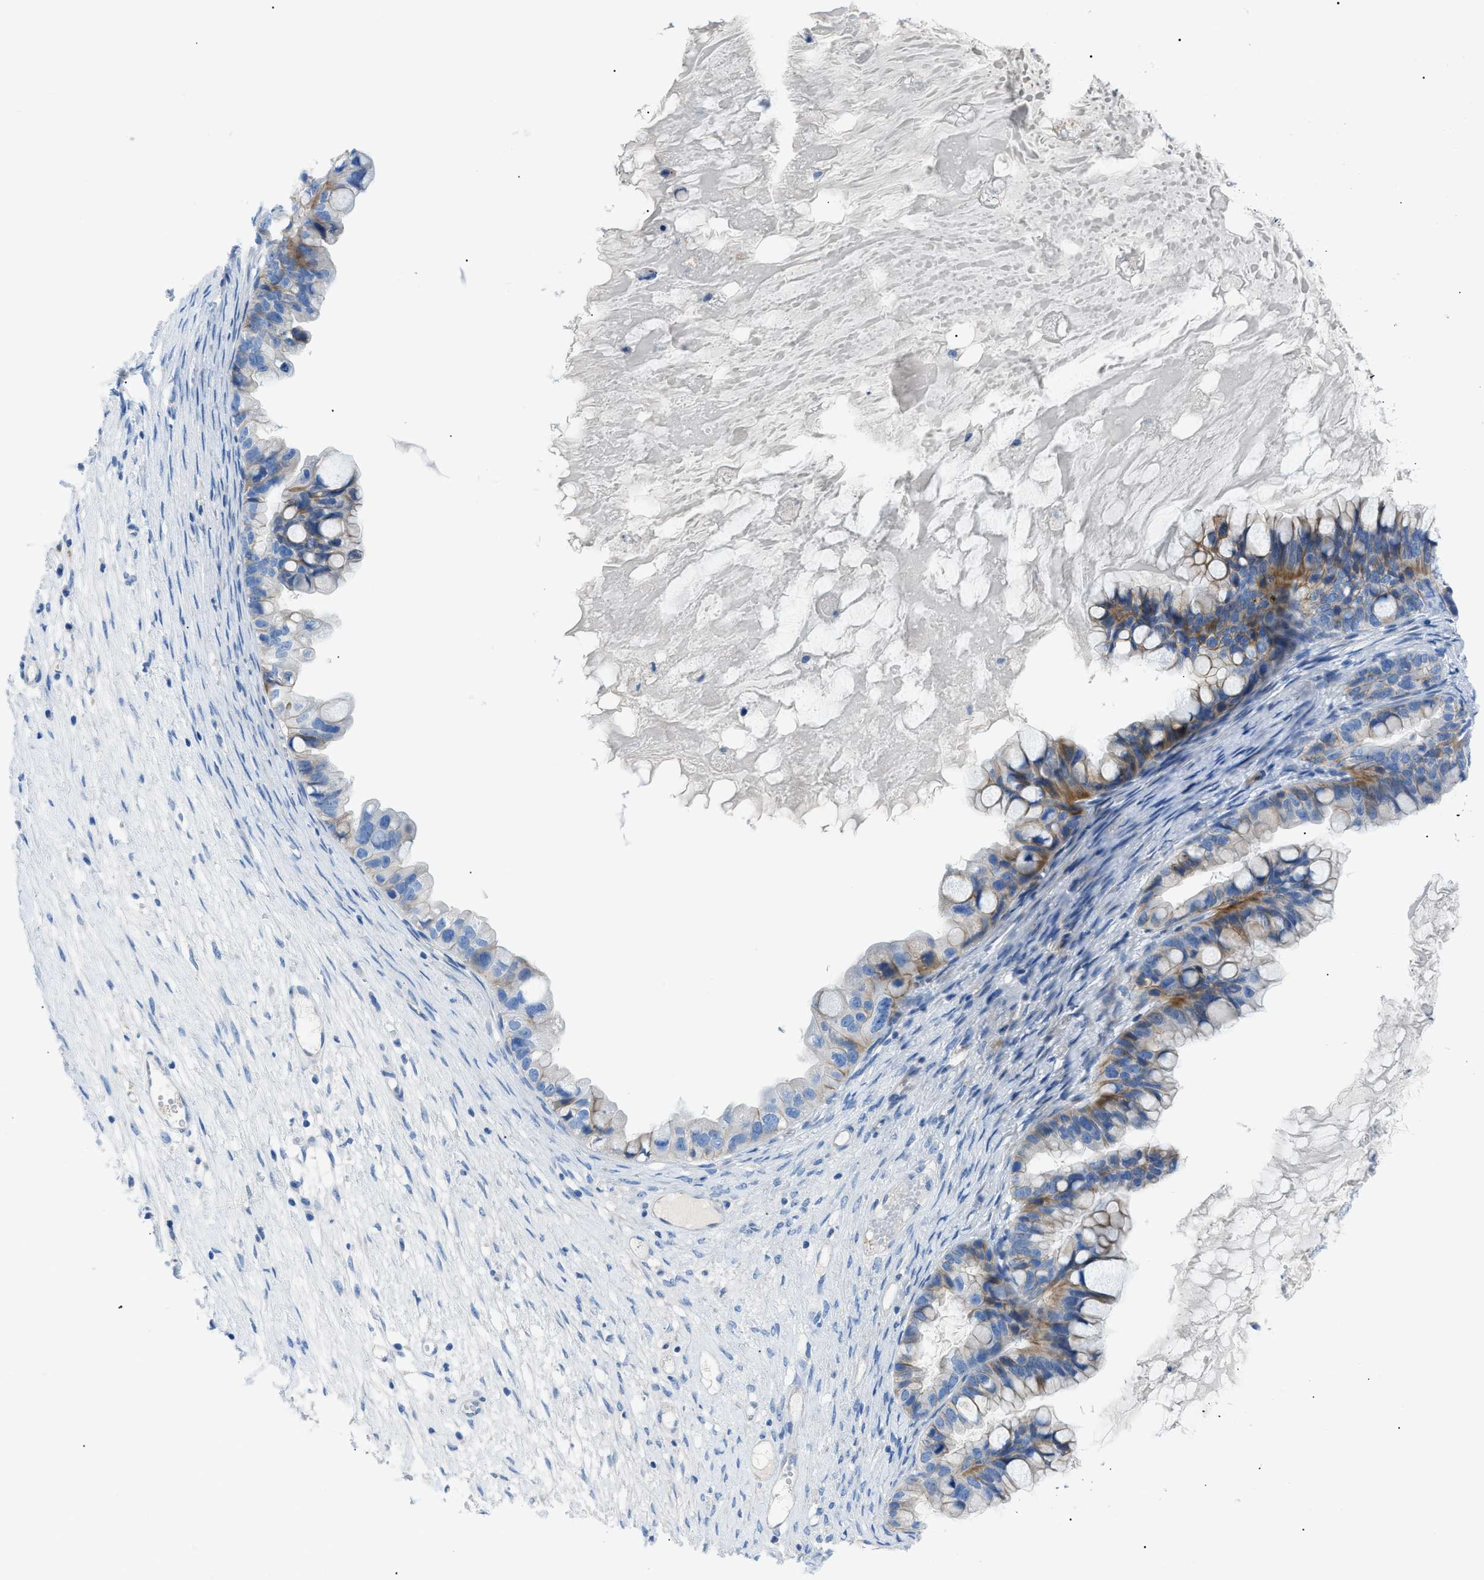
{"staining": {"intensity": "moderate", "quantity": "25%-75%", "location": "cytoplasmic/membranous"}, "tissue": "ovarian cancer", "cell_type": "Tumor cells", "image_type": "cancer", "snomed": [{"axis": "morphology", "description": "Cystadenocarcinoma, mucinous, NOS"}, {"axis": "topography", "description": "Ovary"}], "caption": "Tumor cells demonstrate moderate cytoplasmic/membranous staining in about 25%-75% of cells in mucinous cystadenocarcinoma (ovarian).", "gene": "ZDHHC24", "patient": {"sex": "female", "age": 80}}